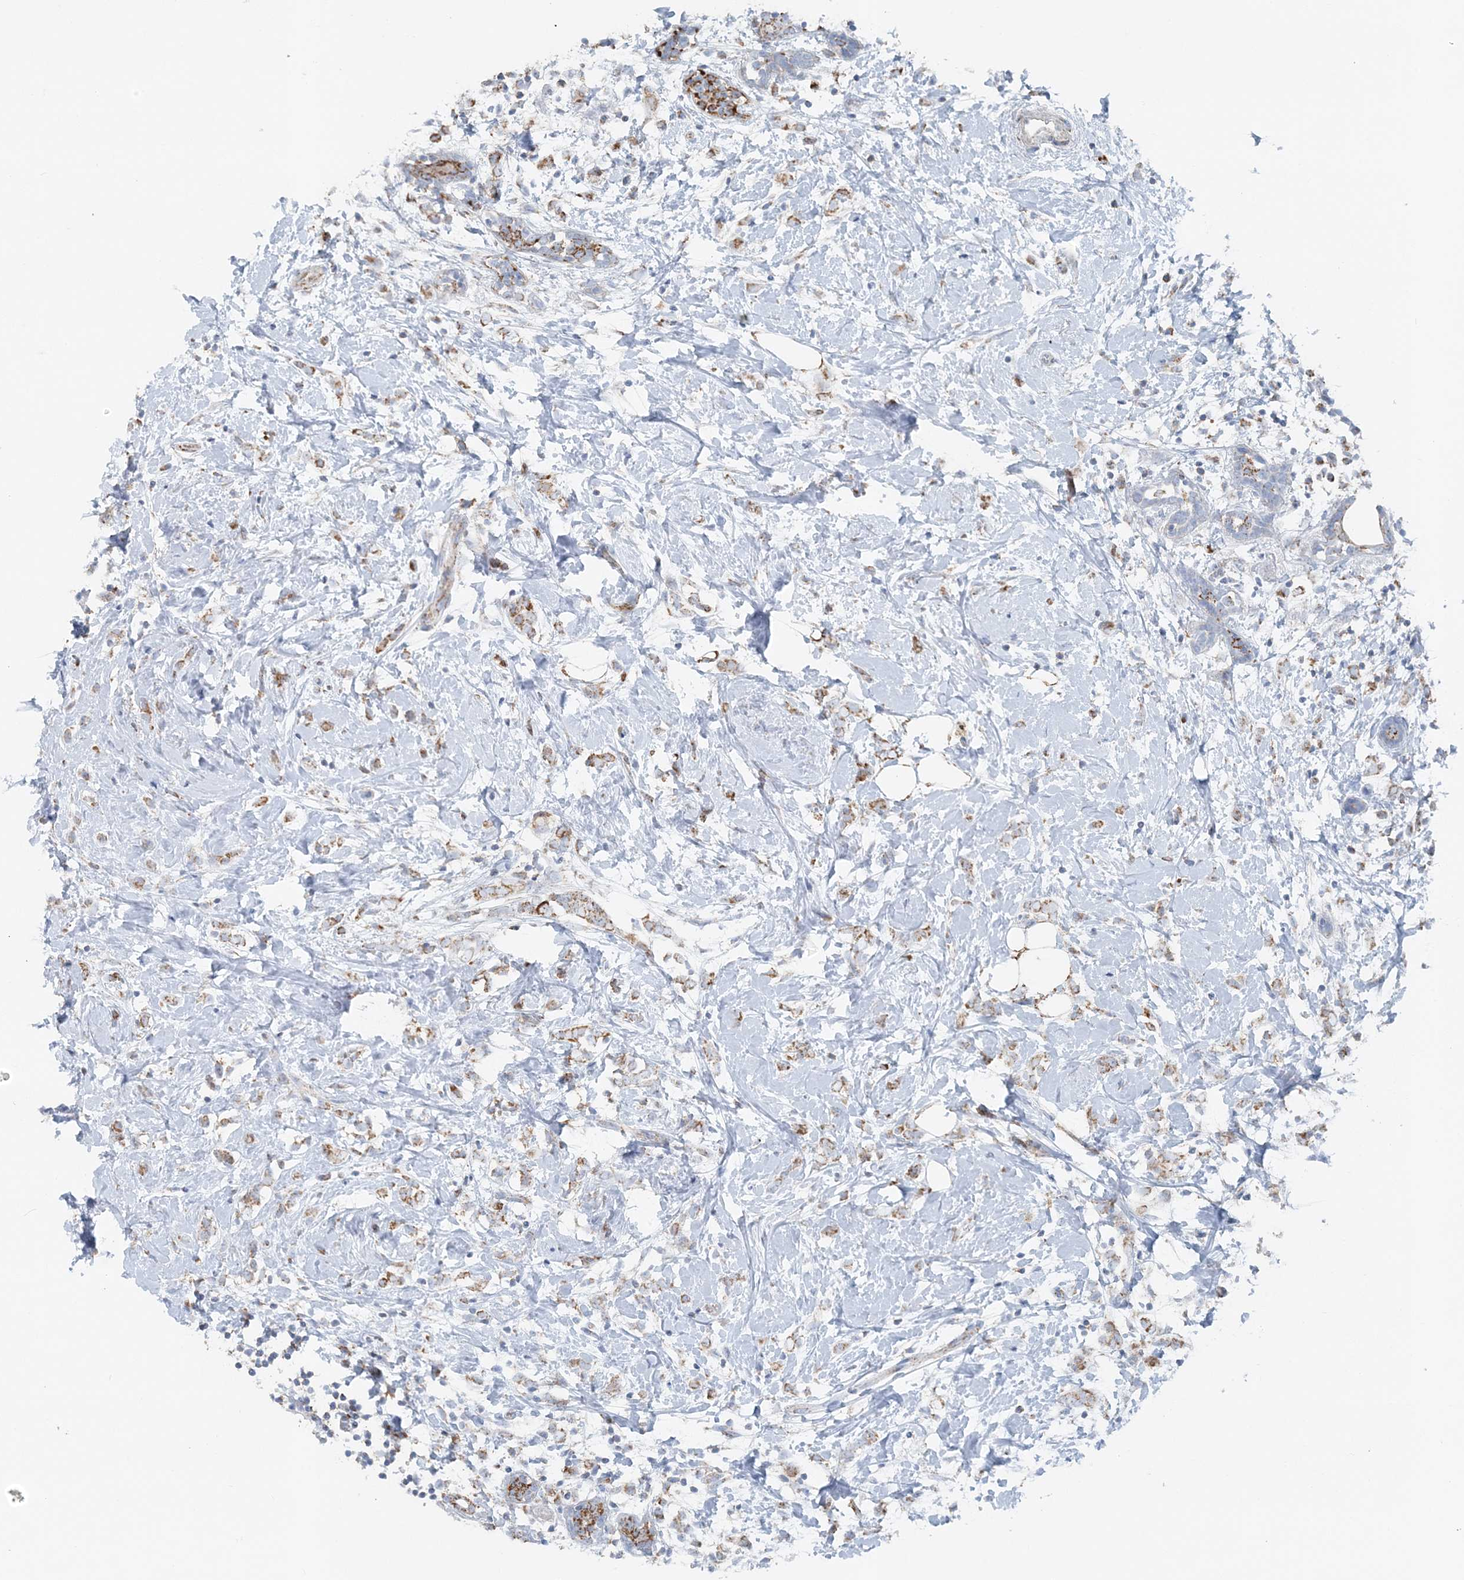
{"staining": {"intensity": "moderate", "quantity": ">75%", "location": "cytoplasmic/membranous"}, "tissue": "breast cancer", "cell_type": "Tumor cells", "image_type": "cancer", "snomed": [{"axis": "morphology", "description": "Normal tissue, NOS"}, {"axis": "morphology", "description": "Lobular carcinoma"}, {"axis": "topography", "description": "Breast"}], "caption": "An IHC image of tumor tissue is shown. Protein staining in brown labels moderate cytoplasmic/membranous positivity in breast cancer (lobular carcinoma) within tumor cells. (DAB IHC with brightfield microscopy, high magnification).", "gene": "PCCB", "patient": {"sex": "female", "age": 47}}